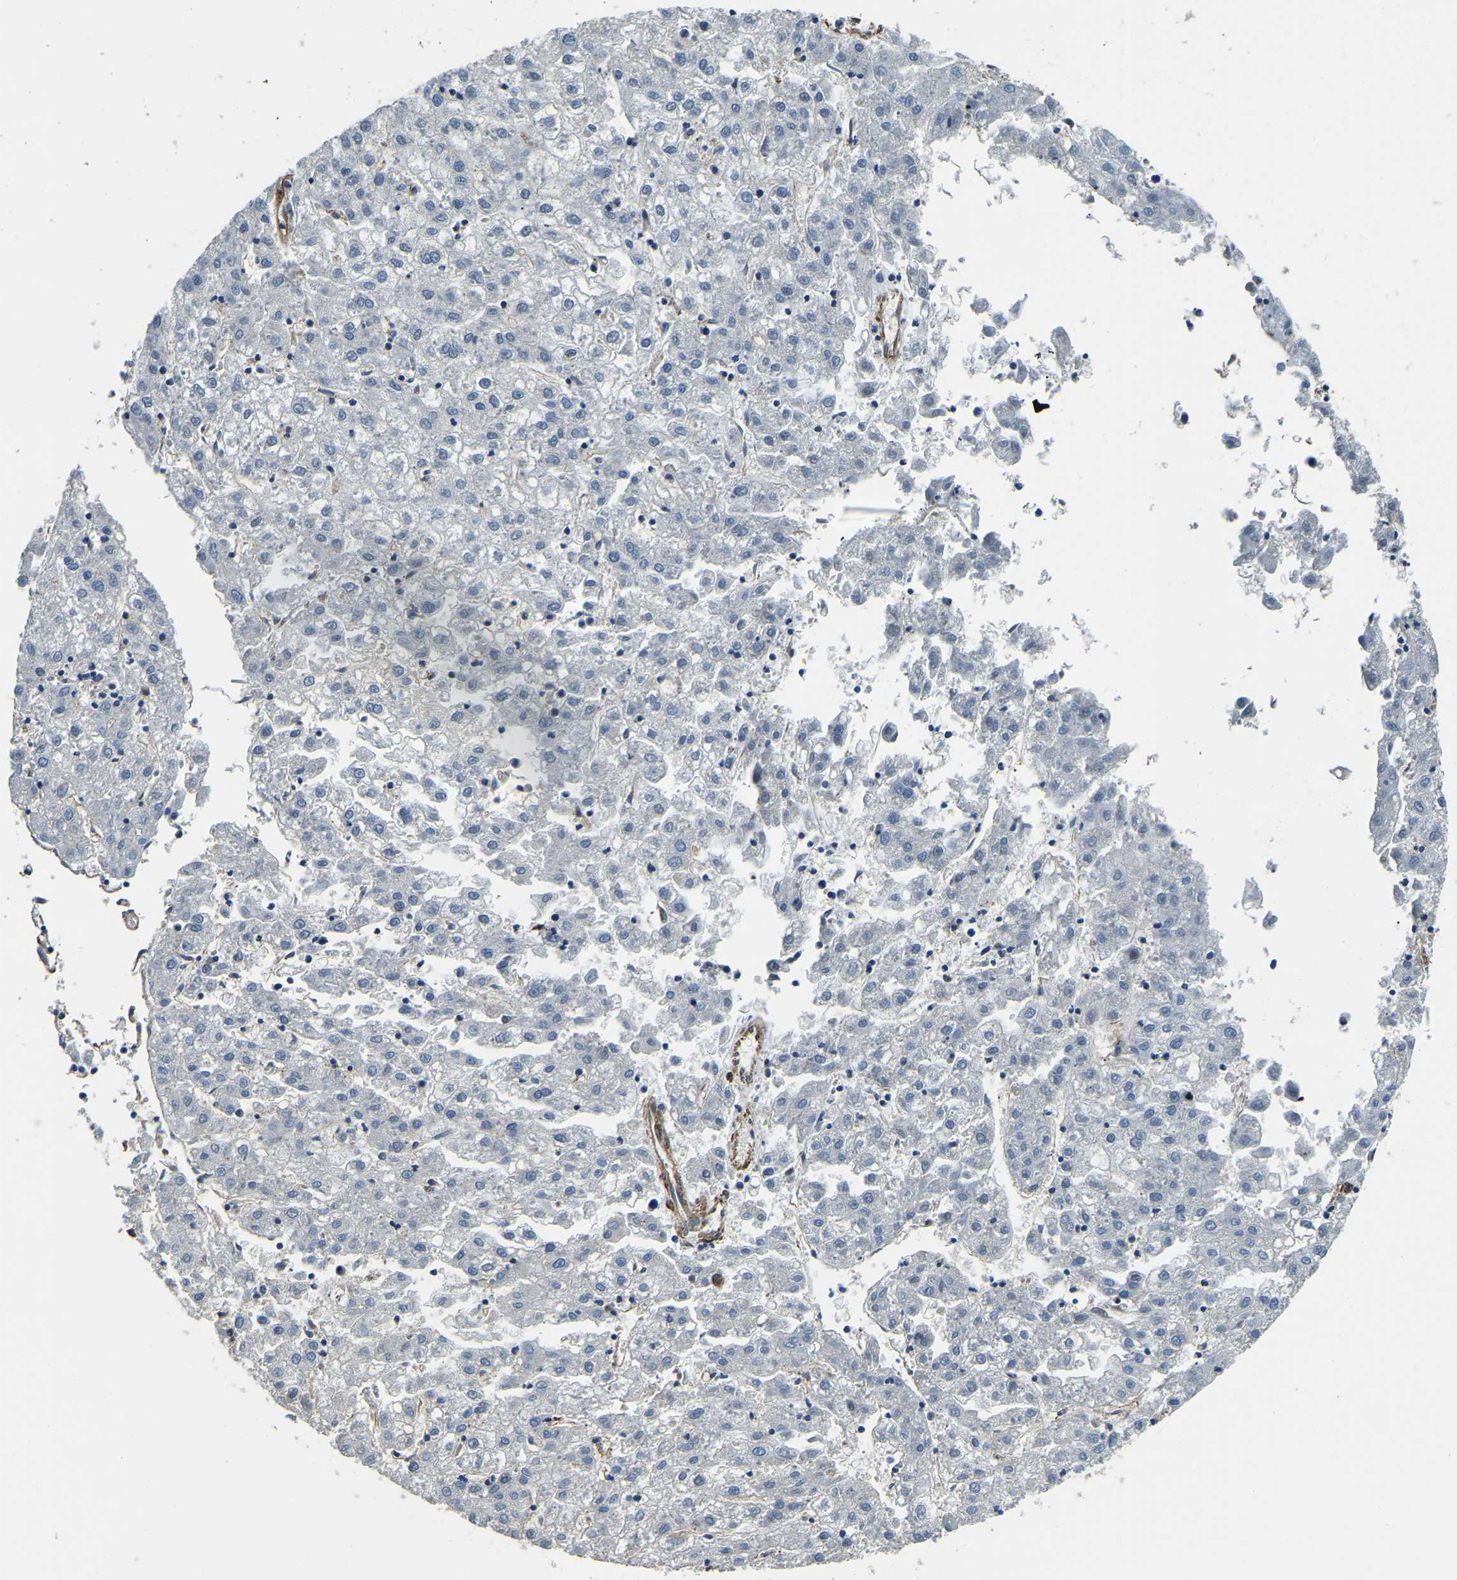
{"staining": {"intensity": "negative", "quantity": "none", "location": "none"}, "tissue": "liver cancer", "cell_type": "Tumor cells", "image_type": "cancer", "snomed": [{"axis": "morphology", "description": "Carcinoma, Hepatocellular, NOS"}, {"axis": "topography", "description": "Liver"}], "caption": "Micrograph shows no protein expression in tumor cells of hepatocellular carcinoma (liver) tissue.", "gene": "RNF39", "patient": {"sex": "male", "age": 72}}